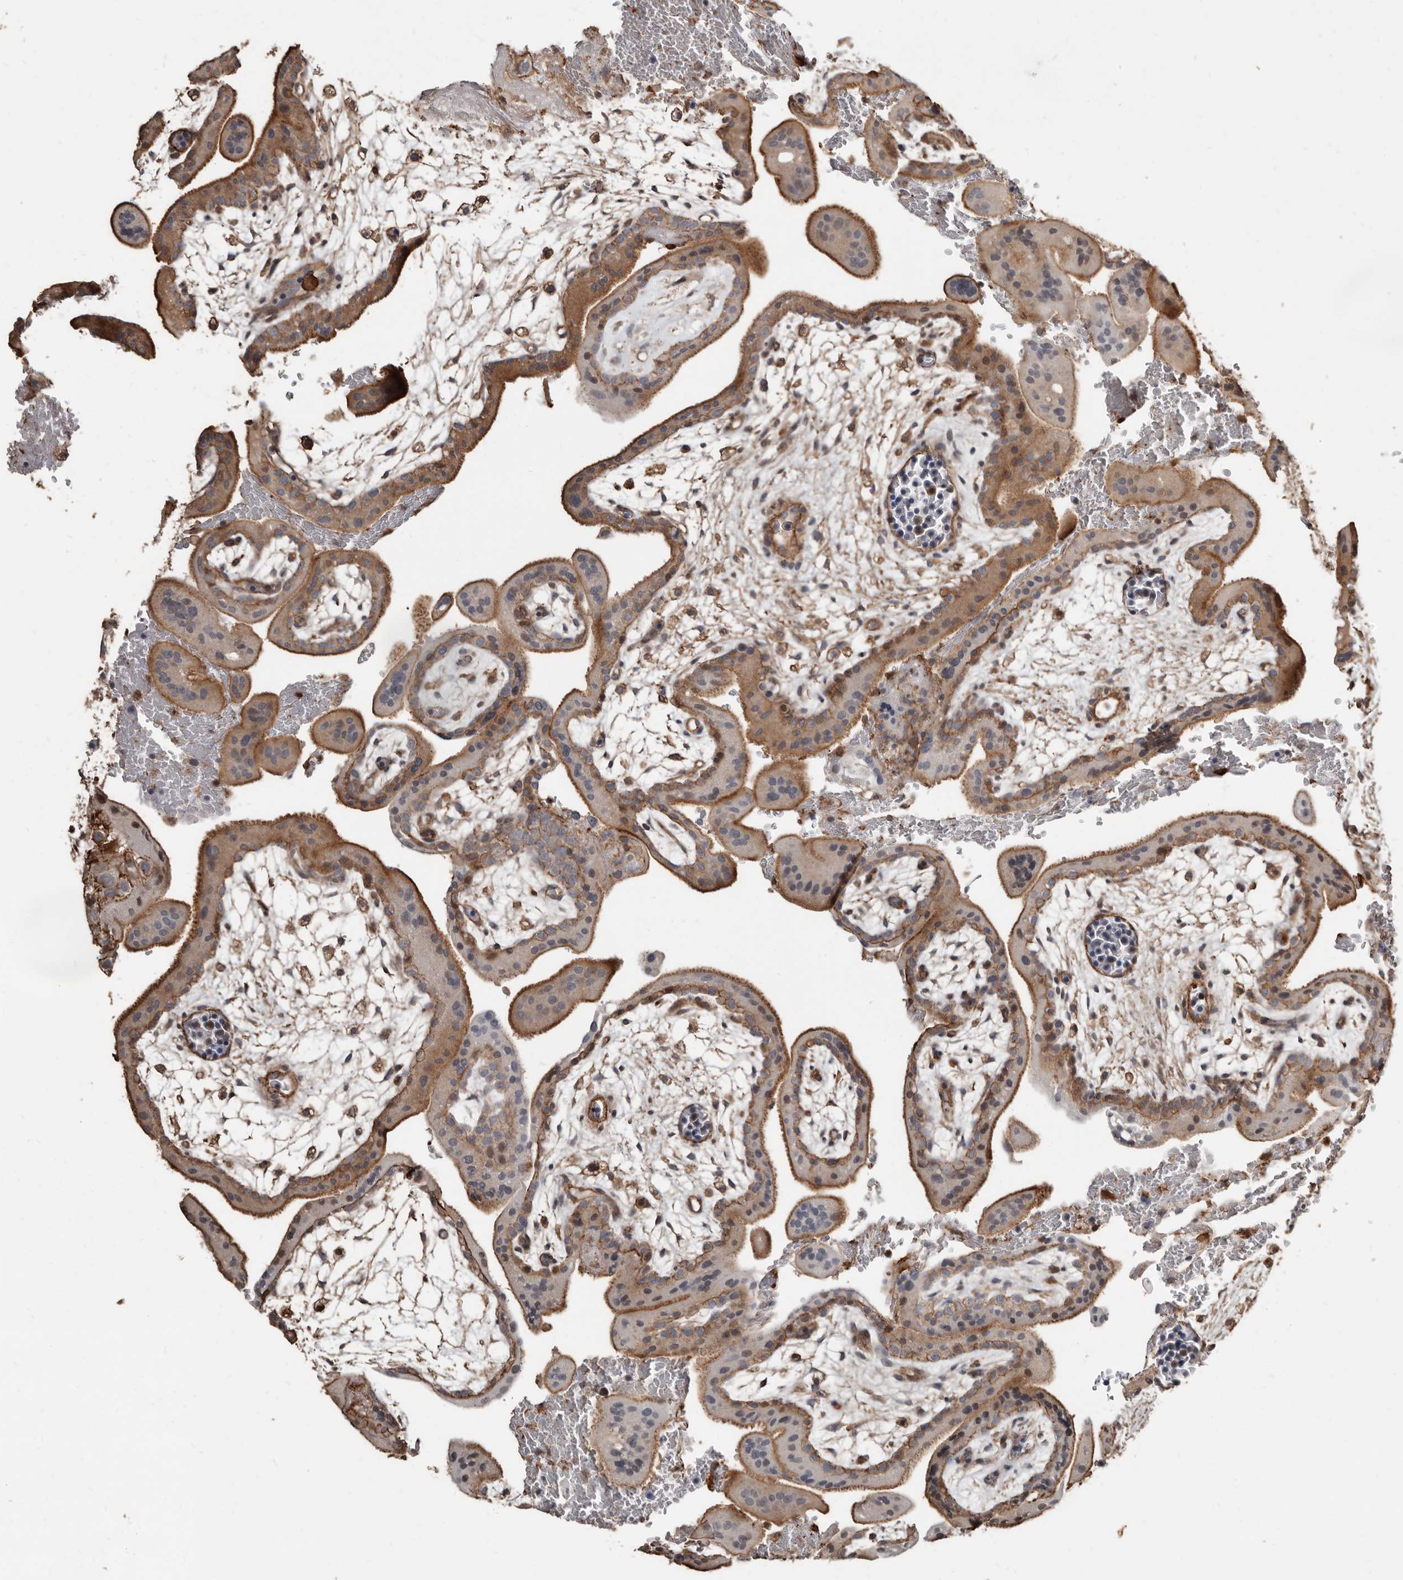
{"staining": {"intensity": "weak", "quantity": "<25%", "location": "cytoplasmic/membranous"}, "tissue": "placenta", "cell_type": "Decidual cells", "image_type": "normal", "snomed": [{"axis": "morphology", "description": "Normal tissue, NOS"}, {"axis": "topography", "description": "Placenta"}], "caption": "The histopathology image shows no significant expression in decidual cells of placenta. (DAB immunohistochemistry (IHC) visualized using brightfield microscopy, high magnification).", "gene": "GSK3A", "patient": {"sex": "female", "age": 35}}